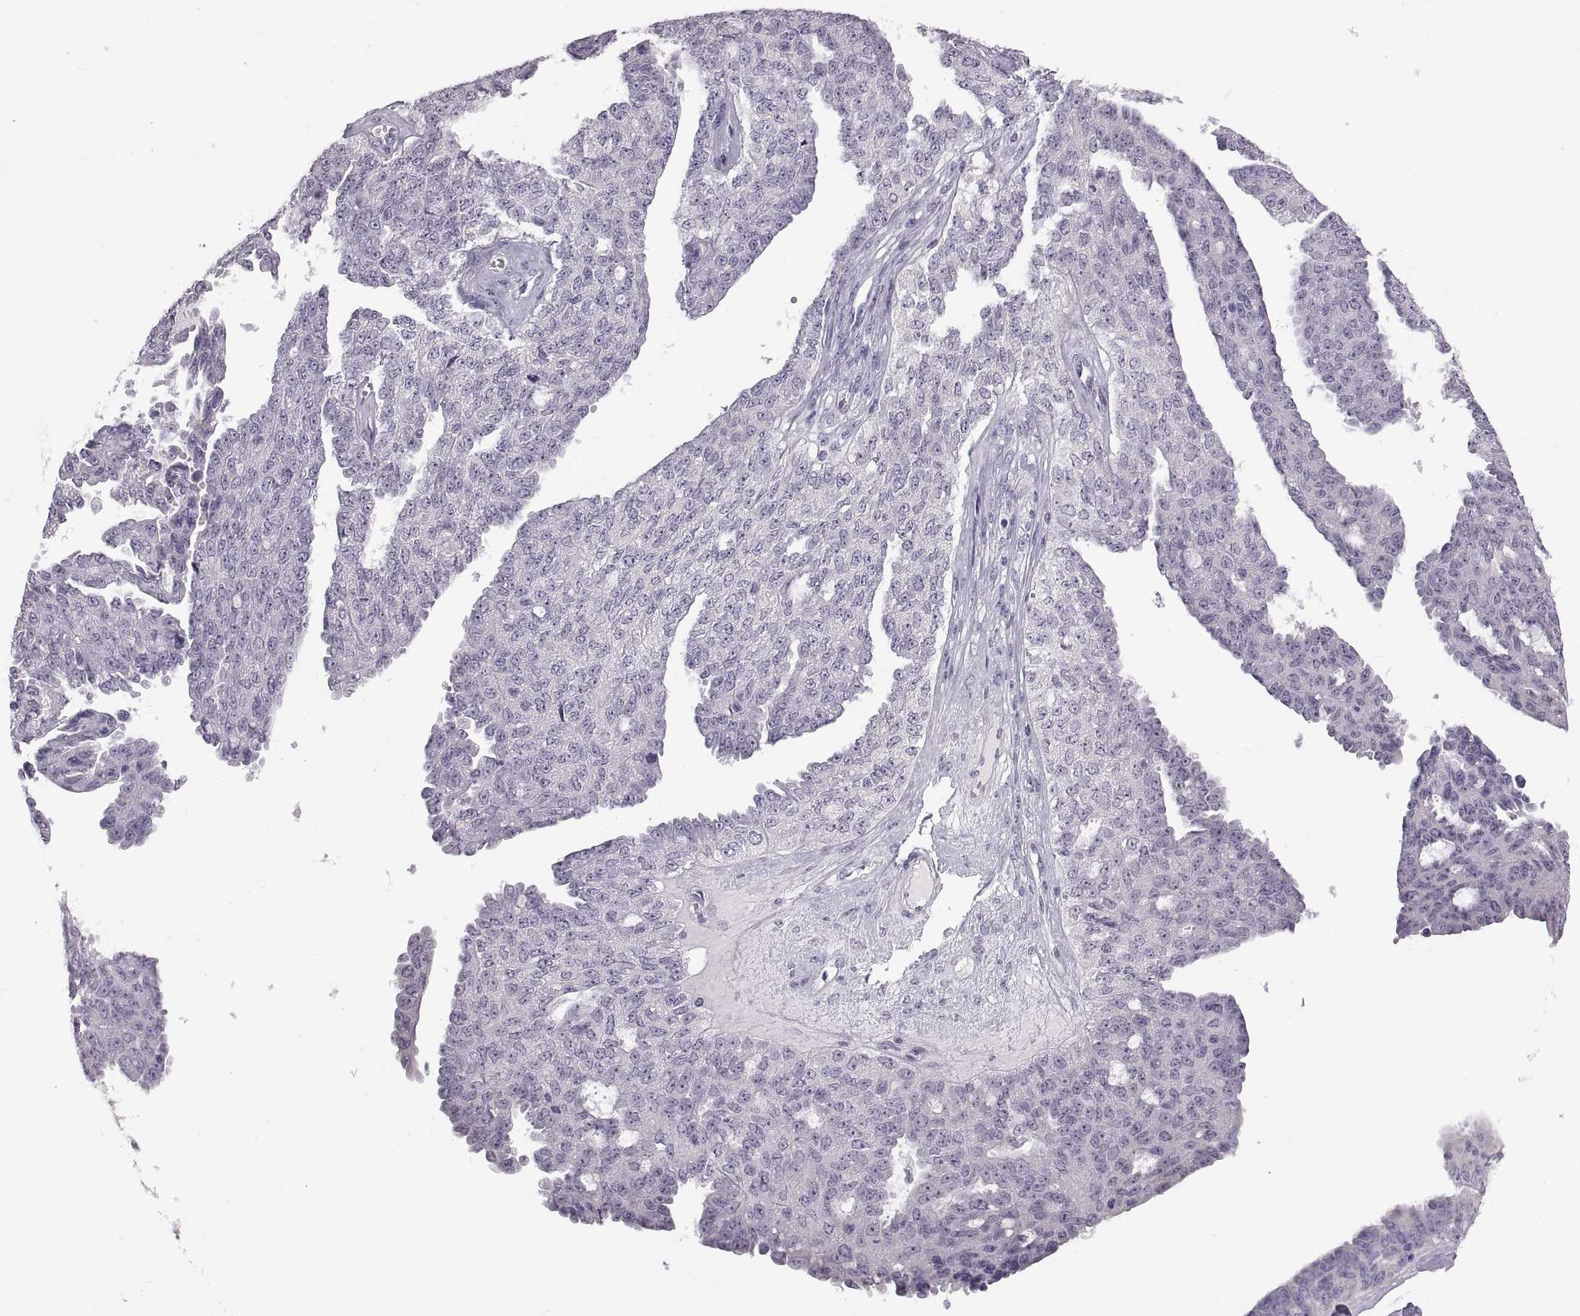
{"staining": {"intensity": "negative", "quantity": "none", "location": "none"}, "tissue": "ovarian cancer", "cell_type": "Tumor cells", "image_type": "cancer", "snomed": [{"axis": "morphology", "description": "Cystadenocarcinoma, serous, NOS"}, {"axis": "topography", "description": "Ovary"}], "caption": "The photomicrograph demonstrates no staining of tumor cells in serous cystadenocarcinoma (ovarian).", "gene": "RDM1", "patient": {"sex": "female", "age": 71}}